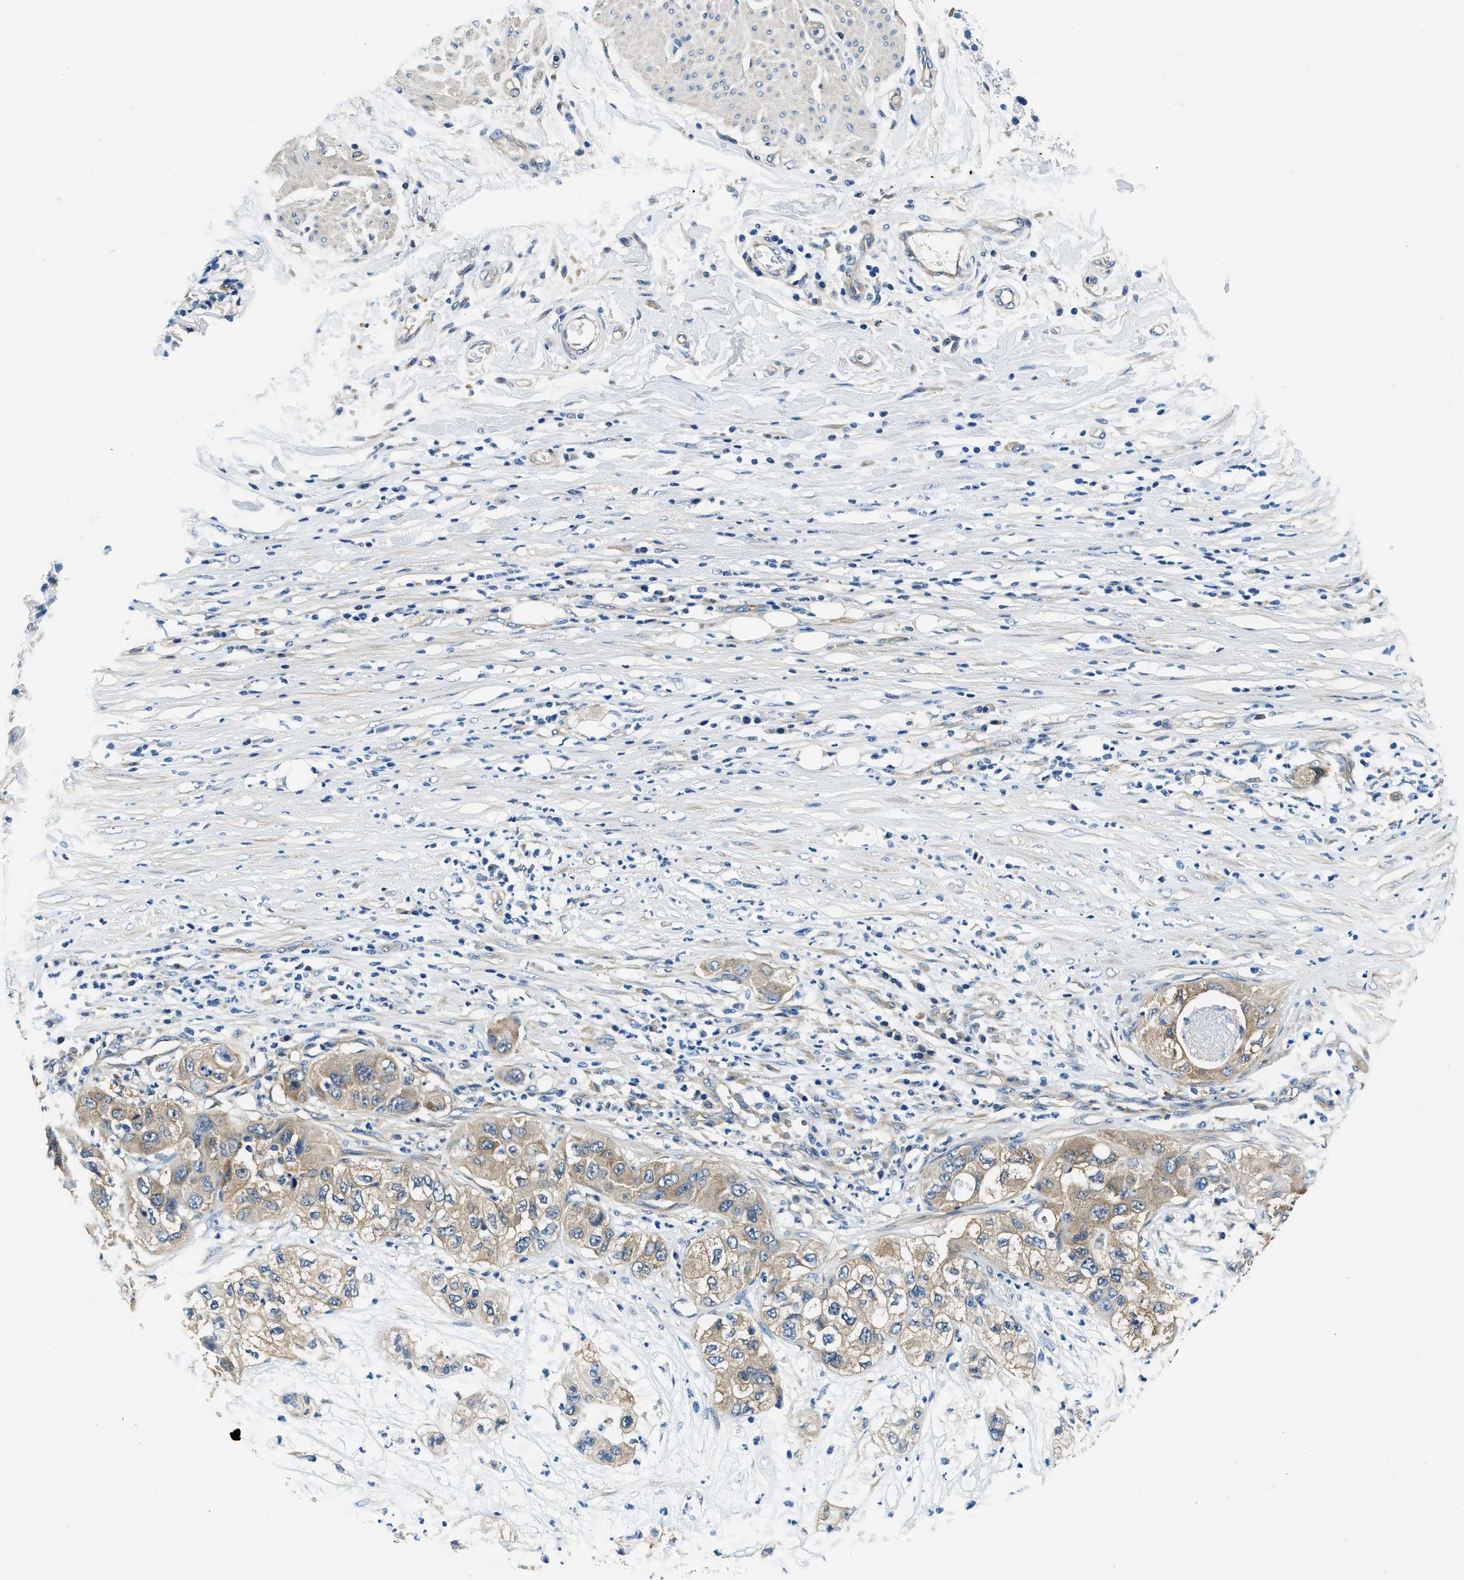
{"staining": {"intensity": "moderate", "quantity": ">75%", "location": "cytoplasmic/membranous"}, "tissue": "pancreatic cancer", "cell_type": "Tumor cells", "image_type": "cancer", "snomed": [{"axis": "morphology", "description": "Adenocarcinoma, NOS"}, {"axis": "topography", "description": "Pancreas"}], "caption": "Immunohistochemical staining of human adenocarcinoma (pancreatic) shows medium levels of moderate cytoplasmic/membranous protein staining in about >75% of tumor cells.", "gene": "TWF1", "patient": {"sex": "female", "age": 78}}